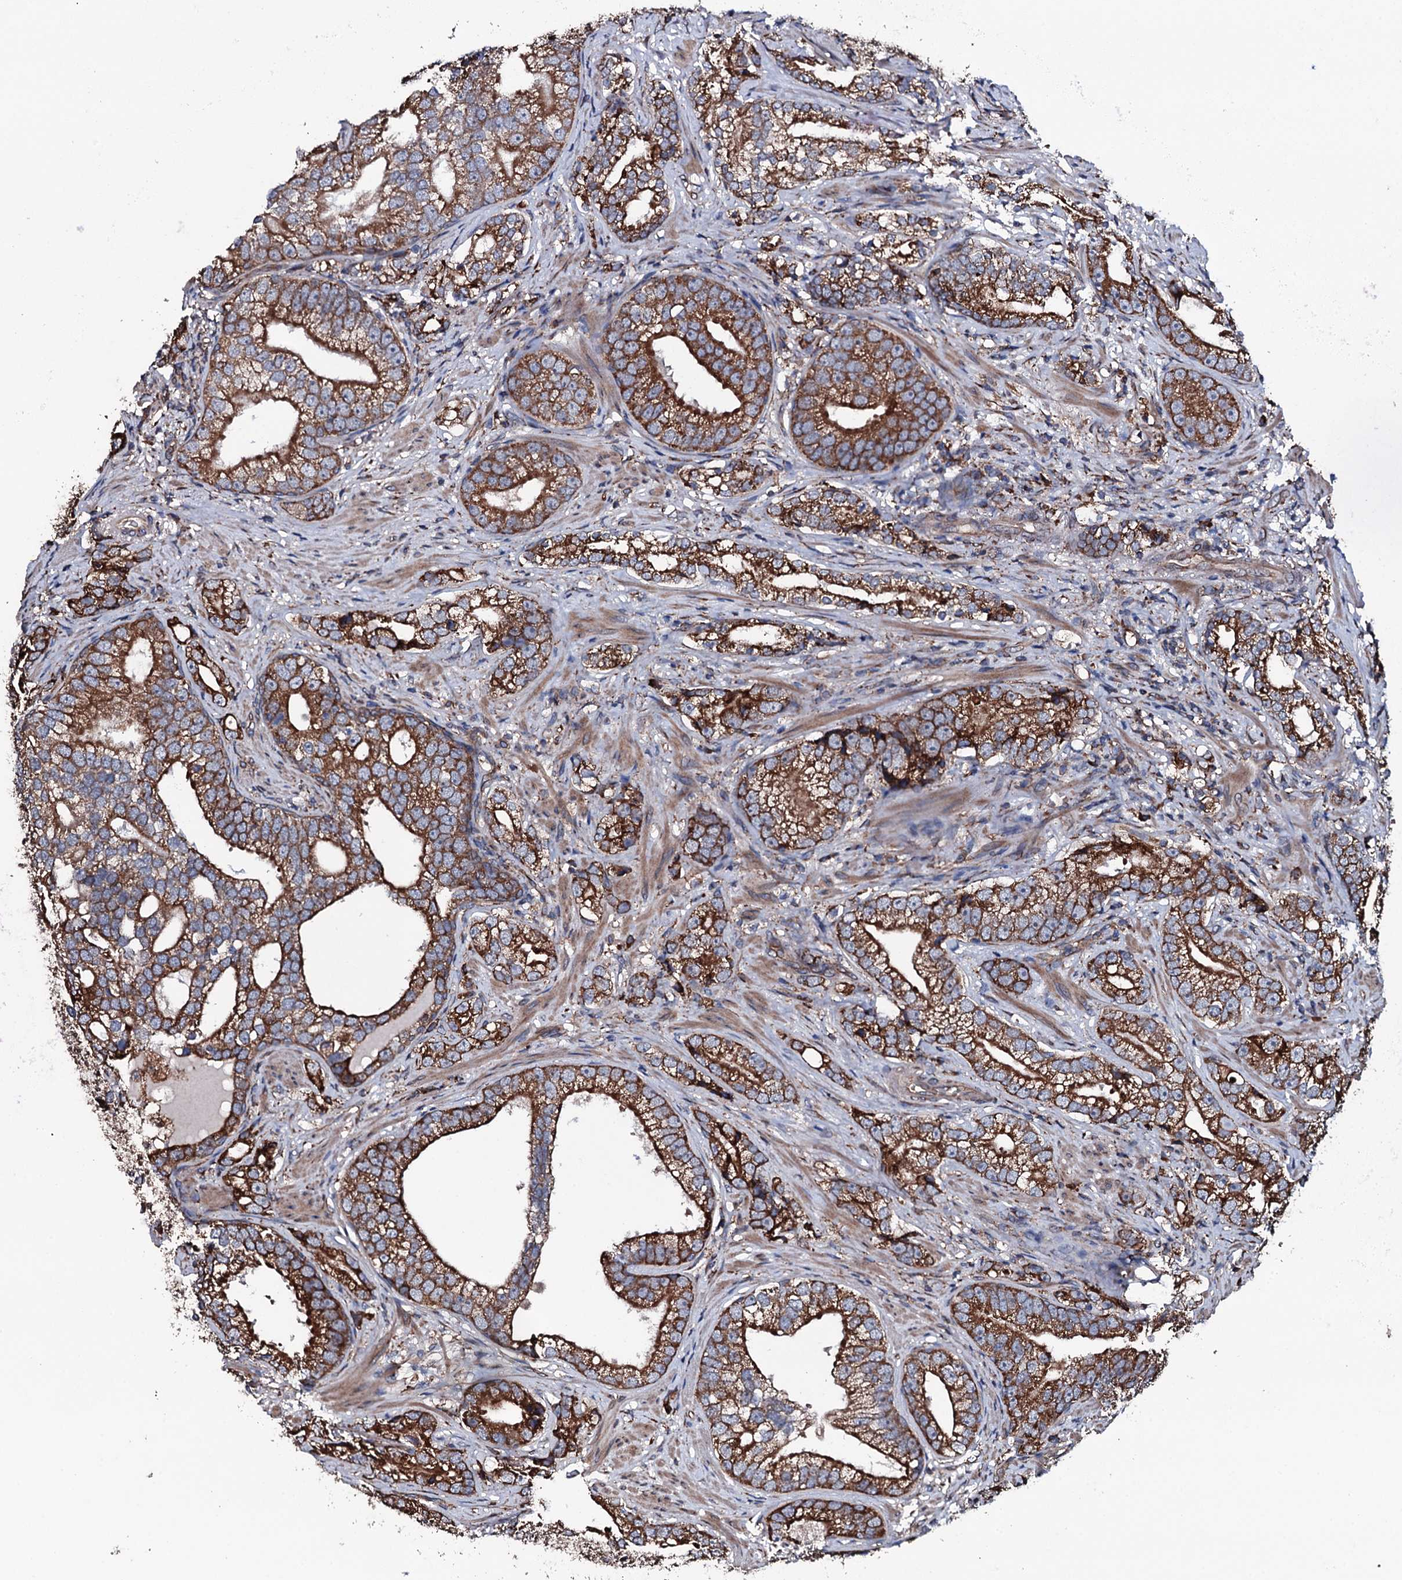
{"staining": {"intensity": "strong", "quantity": ">75%", "location": "cytoplasmic/membranous"}, "tissue": "prostate cancer", "cell_type": "Tumor cells", "image_type": "cancer", "snomed": [{"axis": "morphology", "description": "Adenocarcinoma, High grade"}, {"axis": "topography", "description": "Prostate"}], "caption": "DAB immunohistochemical staining of prostate cancer displays strong cytoplasmic/membranous protein staining in about >75% of tumor cells.", "gene": "RAB12", "patient": {"sex": "male", "age": 75}}